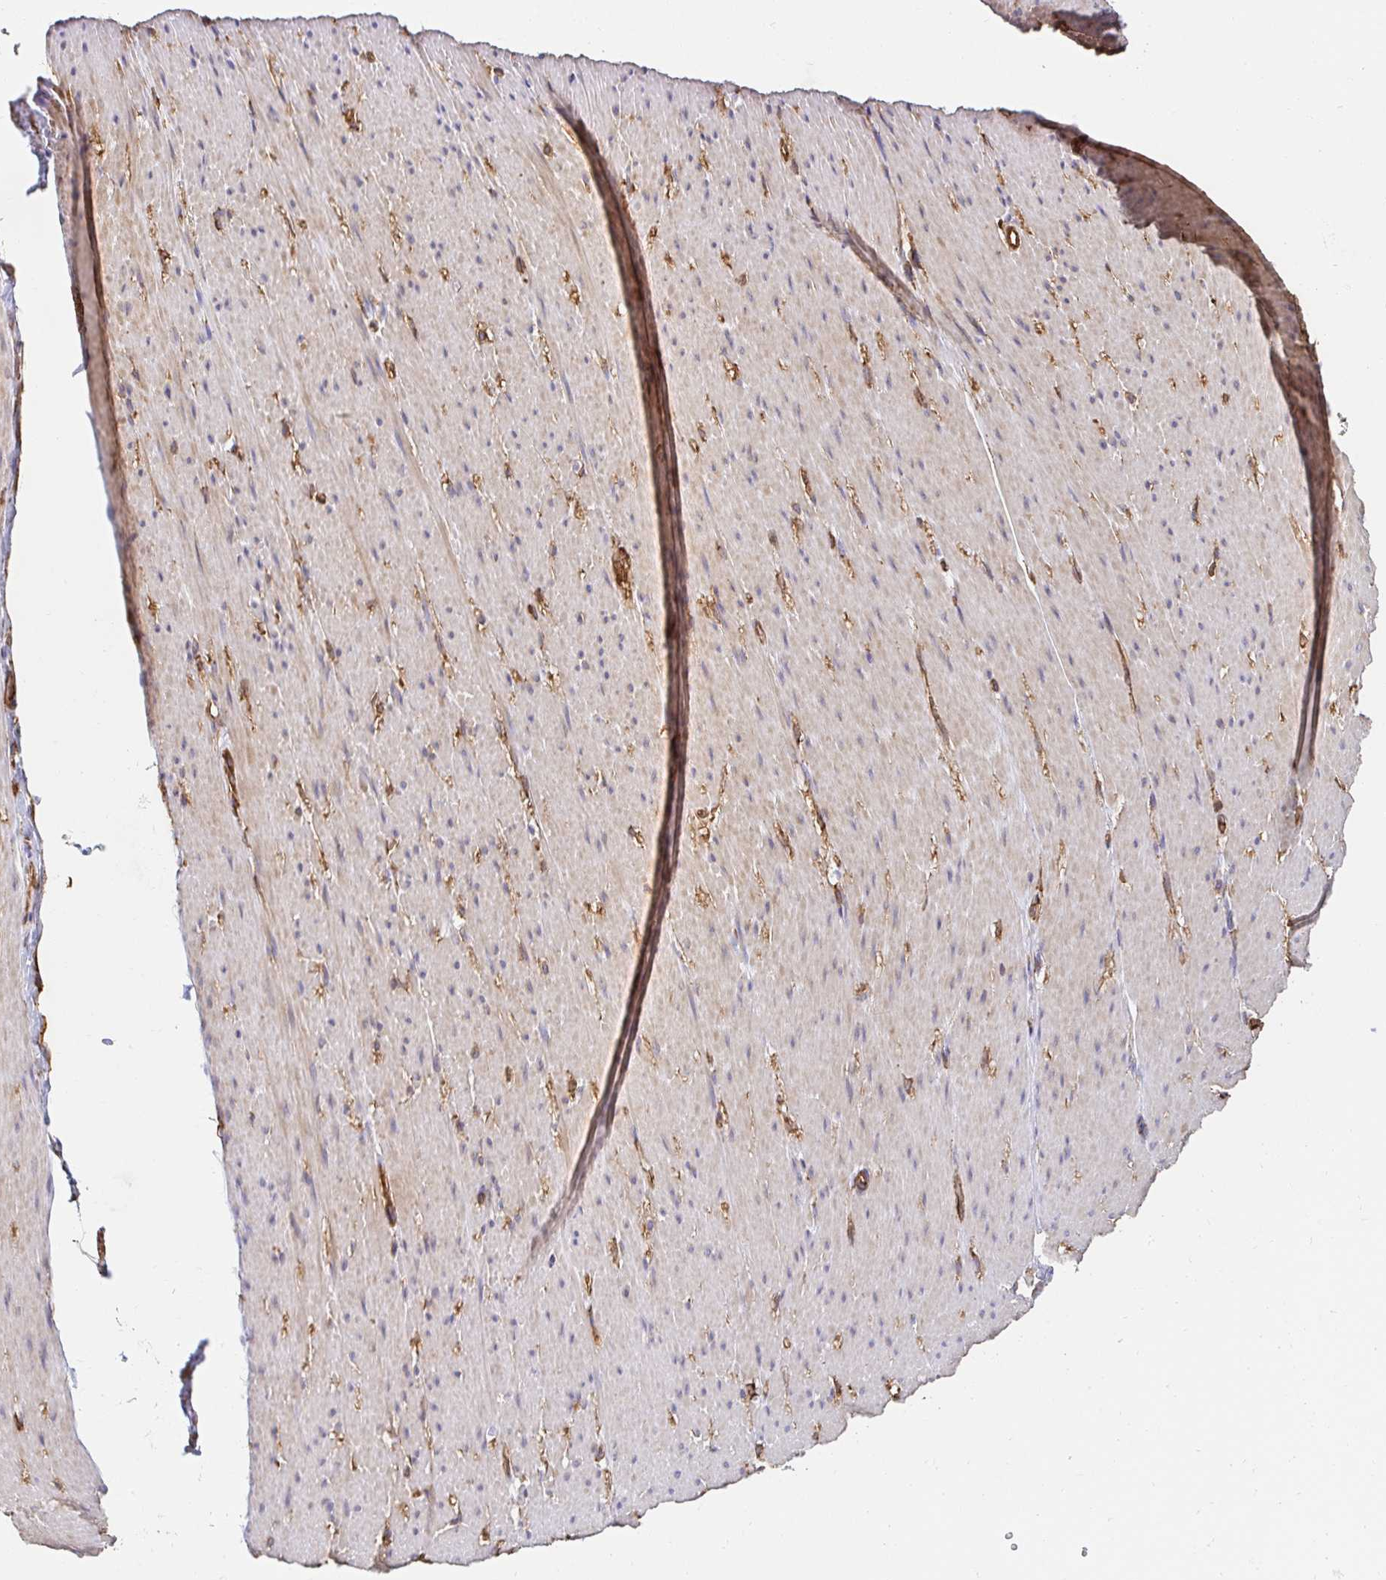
{"staining": {"intensity": "moderate", "quantity": "25%-75%", "location": "cytoplasmic/membranous"}, "tissue": "smooth muscle", "cell_type": "Smooth muscle cells", "image_type": "normal", "snomed": [{"axis": "morphology", "description": "Normal tissue, NOS"}, {"axis": "topography", "description": "Smooth muscle"}, {"axis": "topography", "description": "Rectum"}], "caption": "Smooth muscle stained with DAB (3,3'-diaminobenzidine) IHC reveals medium levels of moderate cytoplasmic/membranous expression in approximately 25%-75% of smooth muscle cells.", "gene": "CTTN", "patient": {"sex": "male", "age": 53}}